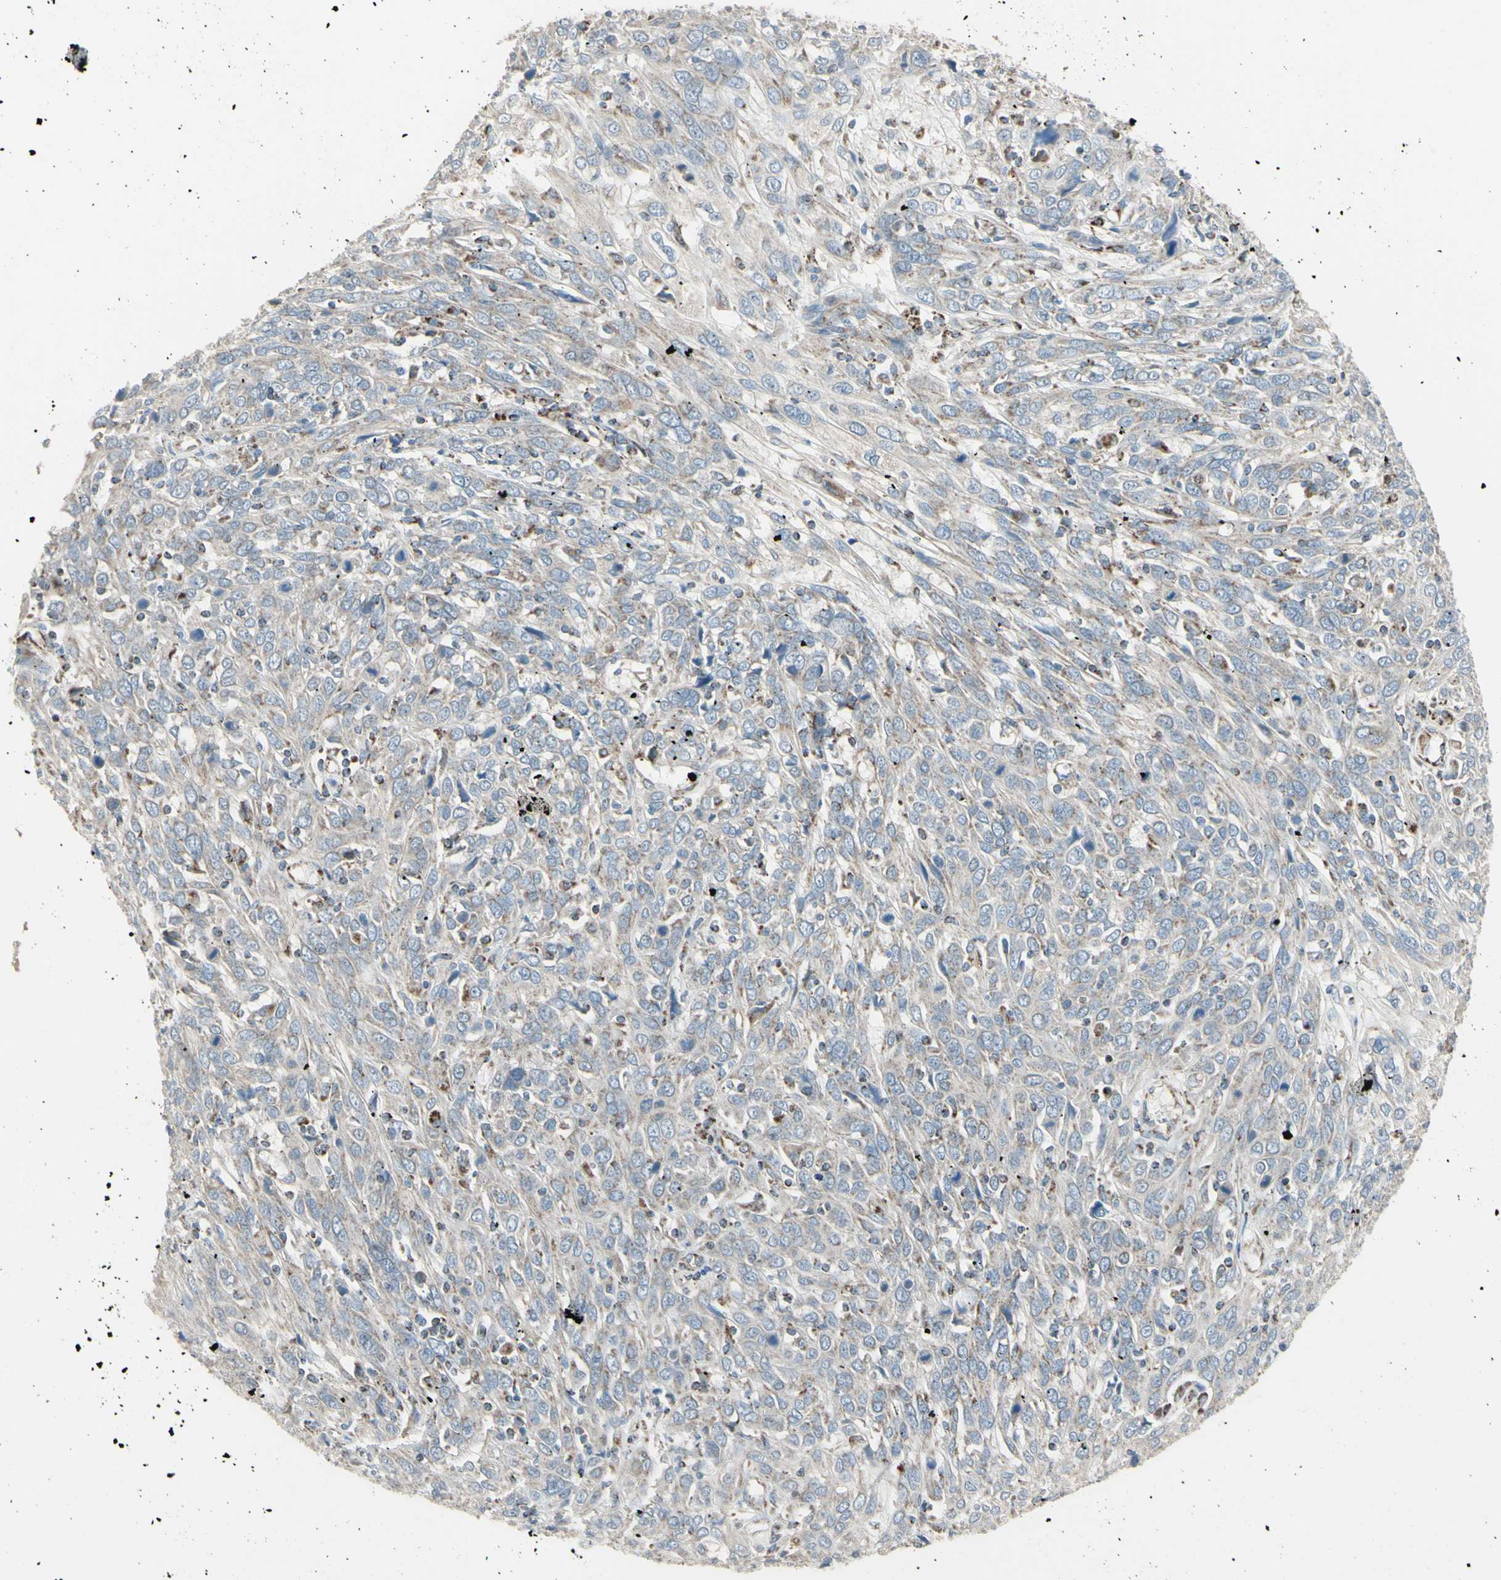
{"staining": {"intensity": "weak", "quantity": "<25%", "location": "cytoplasmic/membranous"}, "tissue": "cervical cancer", "cell_type": "Tumor cells", "image_type": "cancer", "snomed": [{"axis": "morphology", "description": "Squamous cell carcinoma, NOS"}, {"axis": "topography", "description": "Cervix"}], "caption": "Immunohistochemistry (IHC) of cervical cancer shows no expression in tumor cells.", "gene": "FAM171B", "patient": {"sex": "female", "age": 46}}